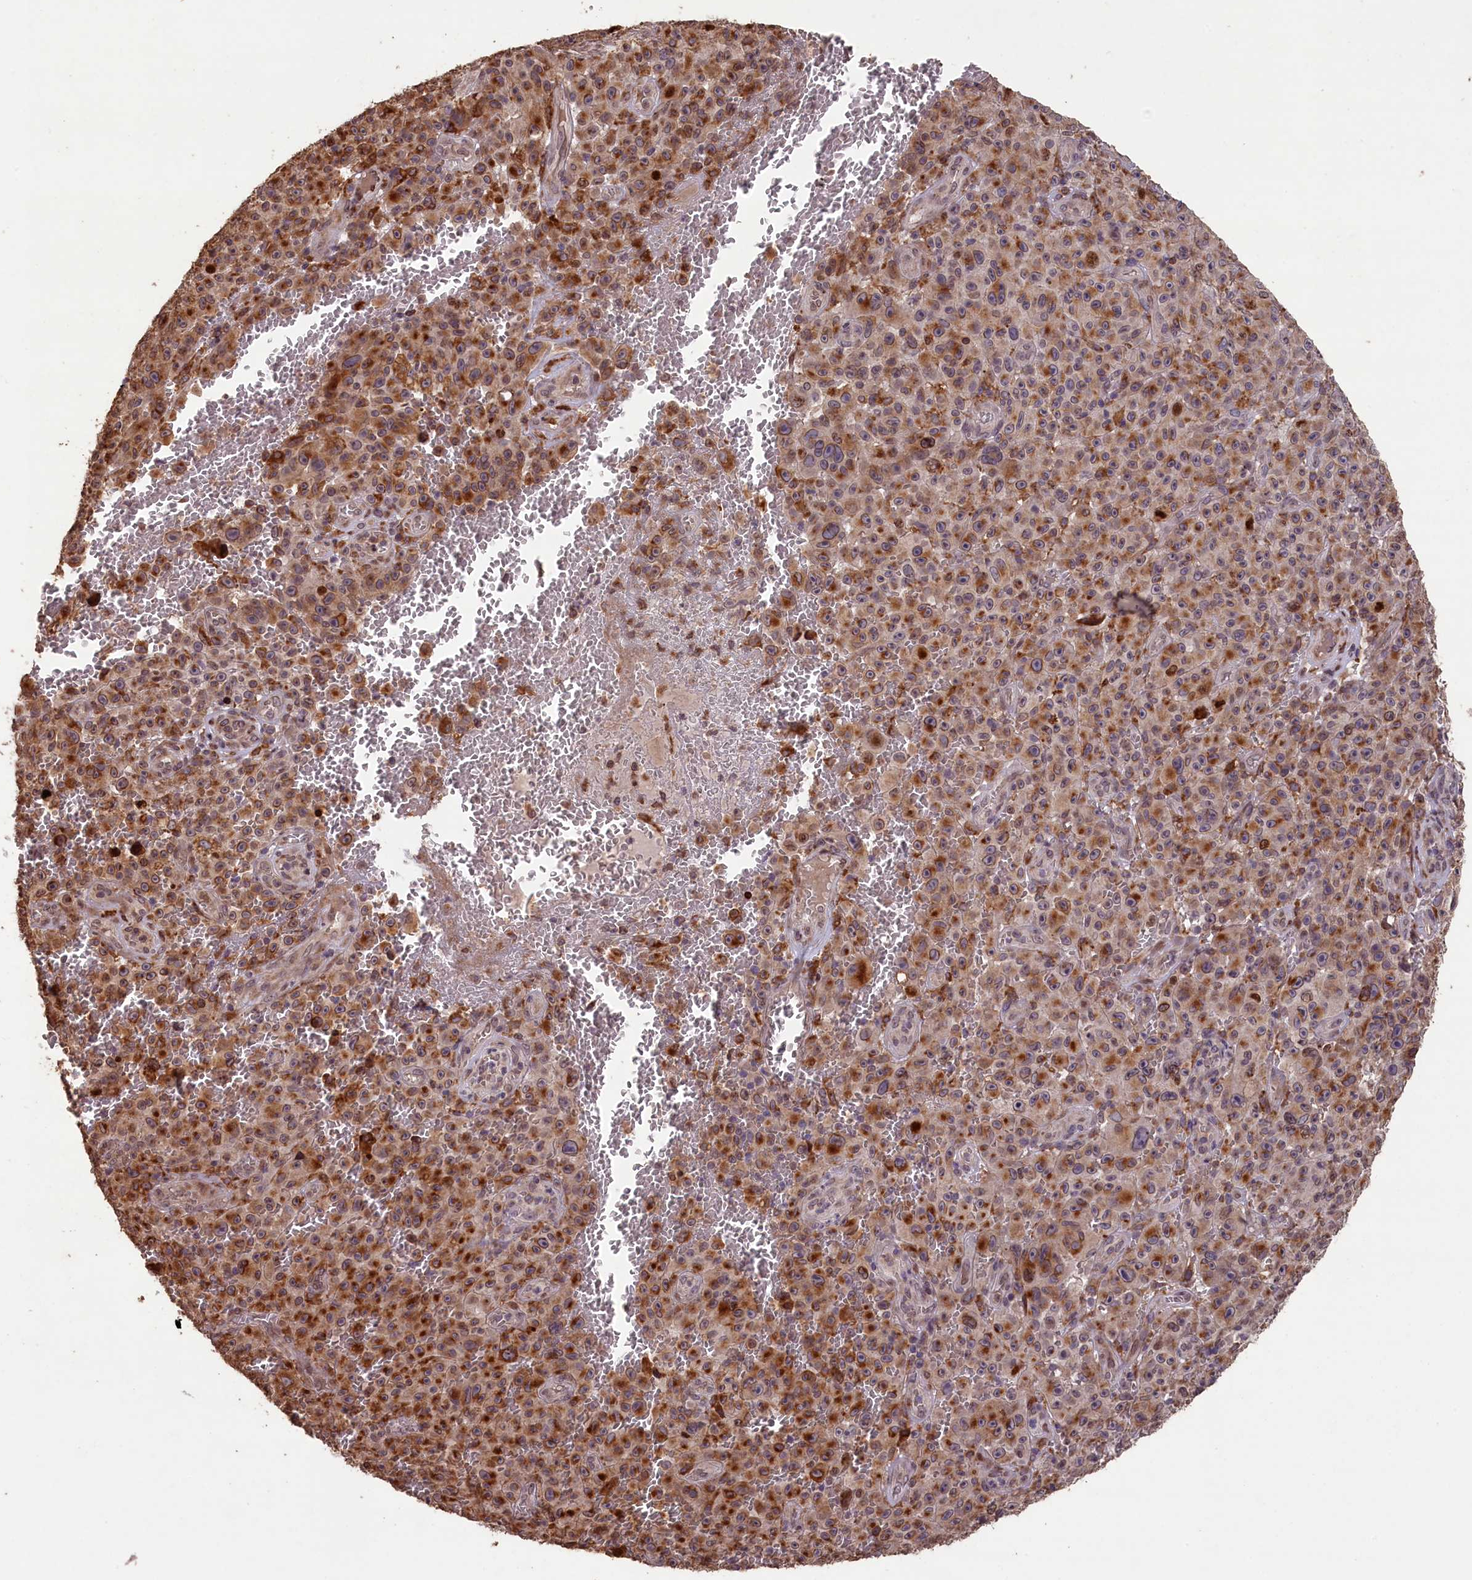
{"staining": {"intensity": "moderate", "quantity": ">75%", "location": "cytoplasmic/membranous"}, "tissue": "melanoma", "cell_type": "Tumor cells", "image_type": "cancer", "snomed": [{"axis": "morphology", "description": "Malignant melanoma, NOS"}, {"axis": "topography", "description": "Skin"}], "caption": "Protein expression analysis of human melanoma reveals moderate cytoplasmic/membranous expression in approximately >75% of tumor cells.", "gene": "SLC38A7", "patient": {"sex": "female", "age": 82}}